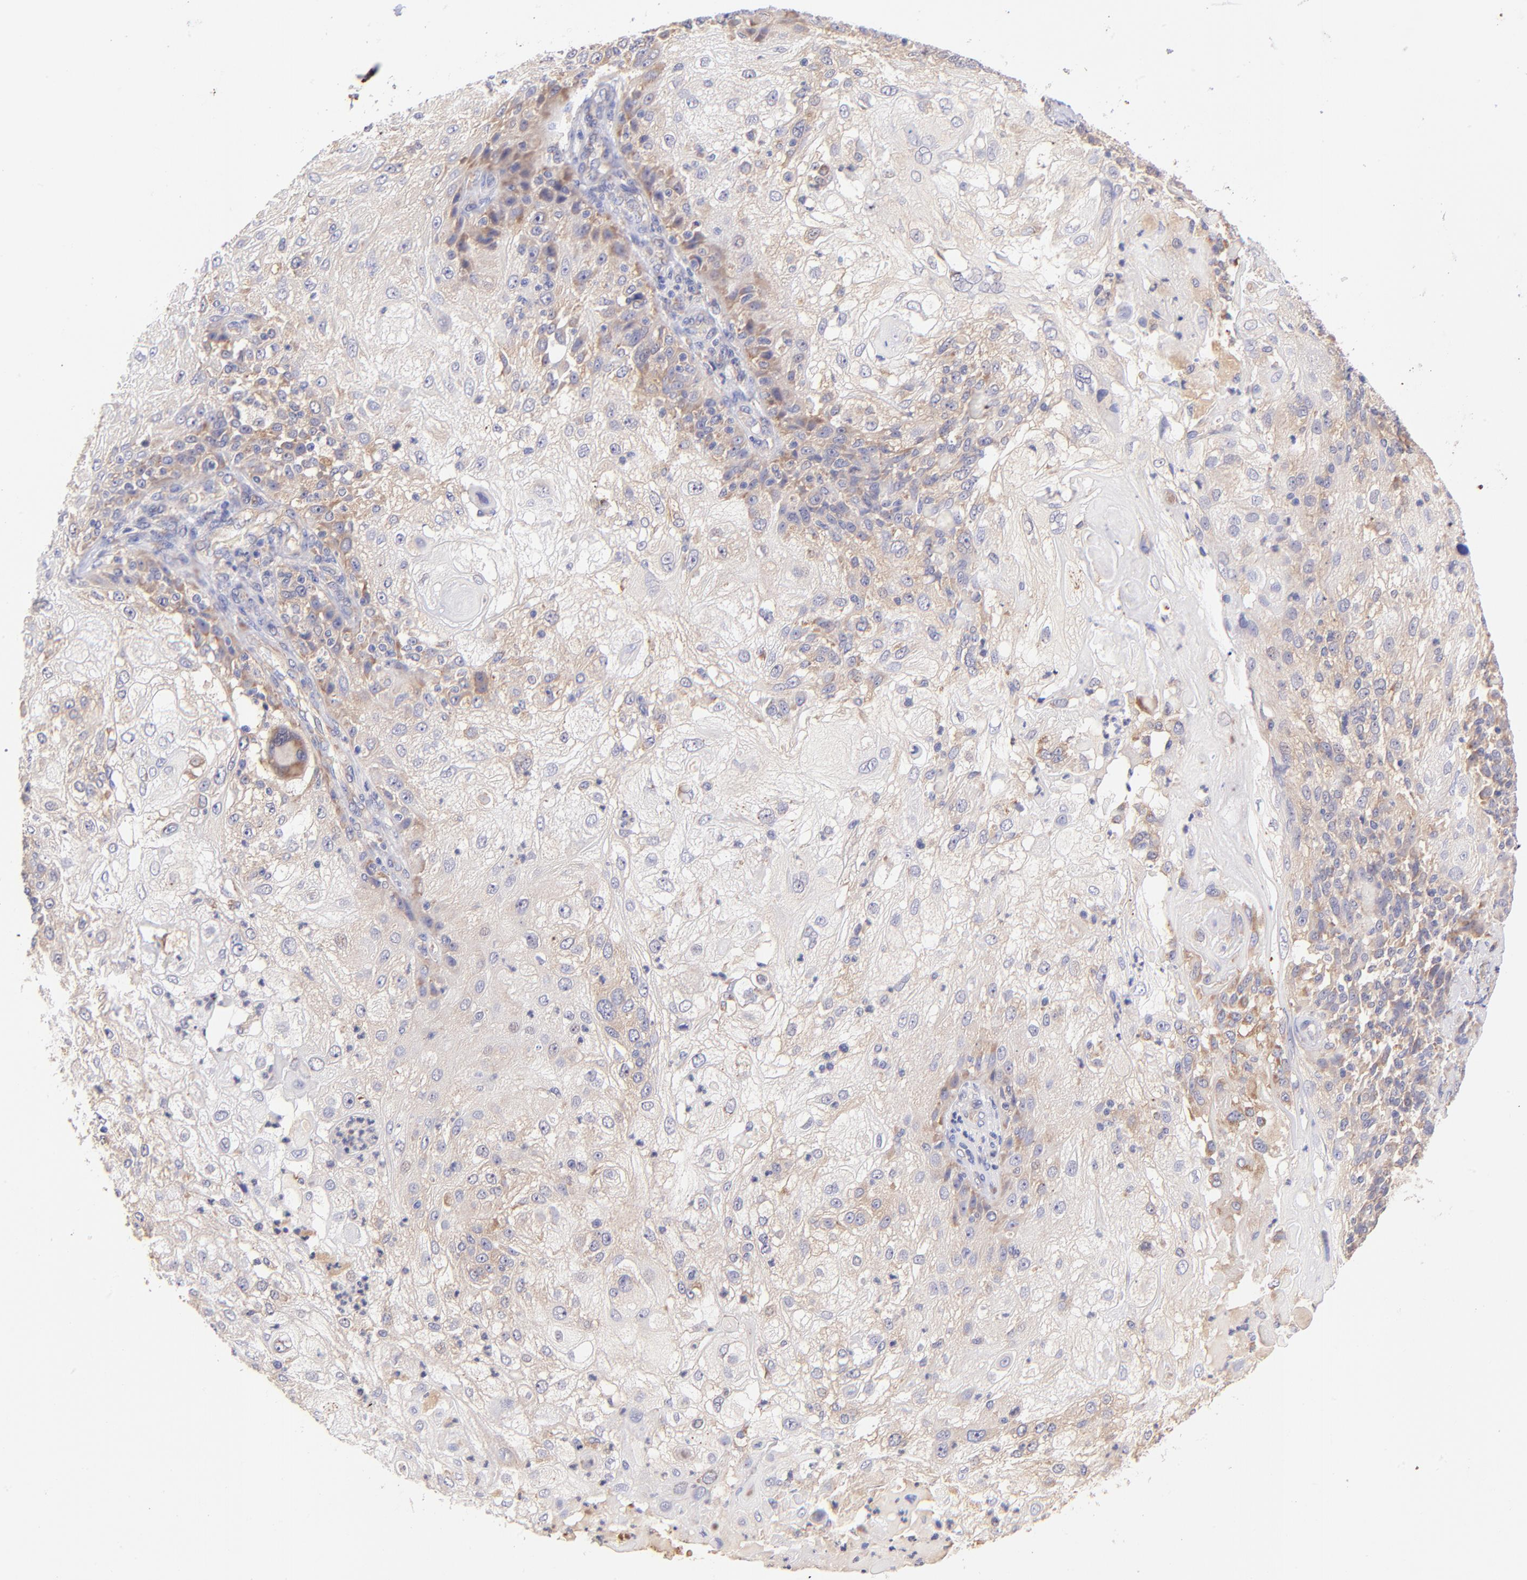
{"staining": {"intensity": "moderate", "quantity": "25%-75%", "location": "cytoplasmic/membranous"}, "tissue": "skin cancer", "cell_type": "Tumor cells", "image_type": "cancer", "snomed": [{"axis": "morphology", "description": "Normal tissue, NOS"}, {"axis": "morphology", "description": "Squamous cell carcinoma, NOS"}, {"axis": "topography", "description": "Skin"}], "caption": "This is a photomicrograph of immunohistochemistry (IHC) staining of skin cancer, which shows moderate staining in the cytoplasmic/membranous of tumor cells.", "gene": "RPL11", "patient": {"sex": "female", "age": 83}}